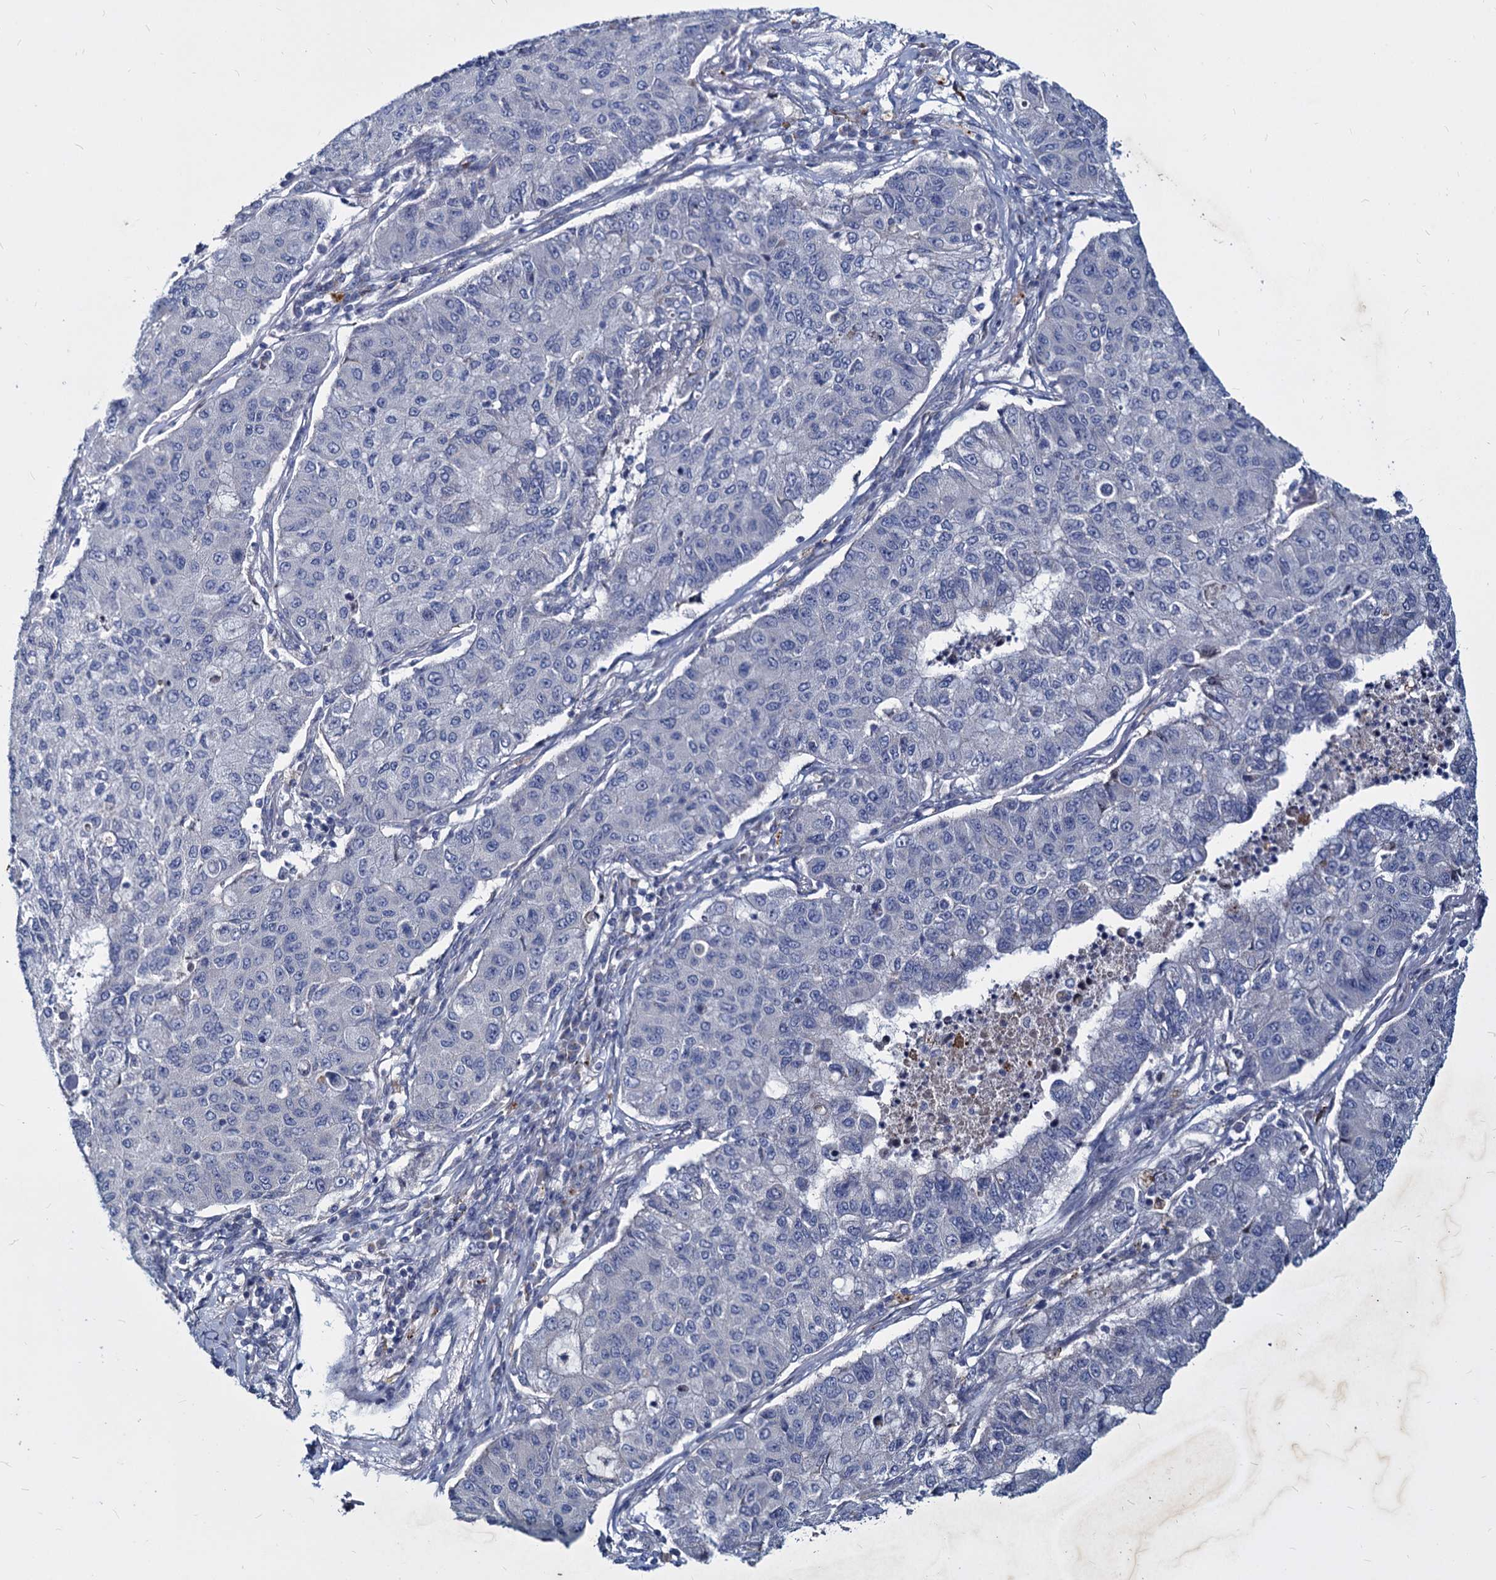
{"staining": {"intensity": "negative", "quantity": "none", "location": "none"}, "tissue": "lung cancer", "cell_type": "Tumor cells", "image_type": "cancer", "snomed": [{"axis": "morphology", "description": "Squamous cell carcinoma, NOS"}, {"axis": "topography", "description": "Lung"}], "caption": "The IHC histopathology image has no significant positivity in tumor cells of lung squamous cell carcinoma tissue.", "gene": "AGBL4", "patient": {"sex": "male", "age": 74}}